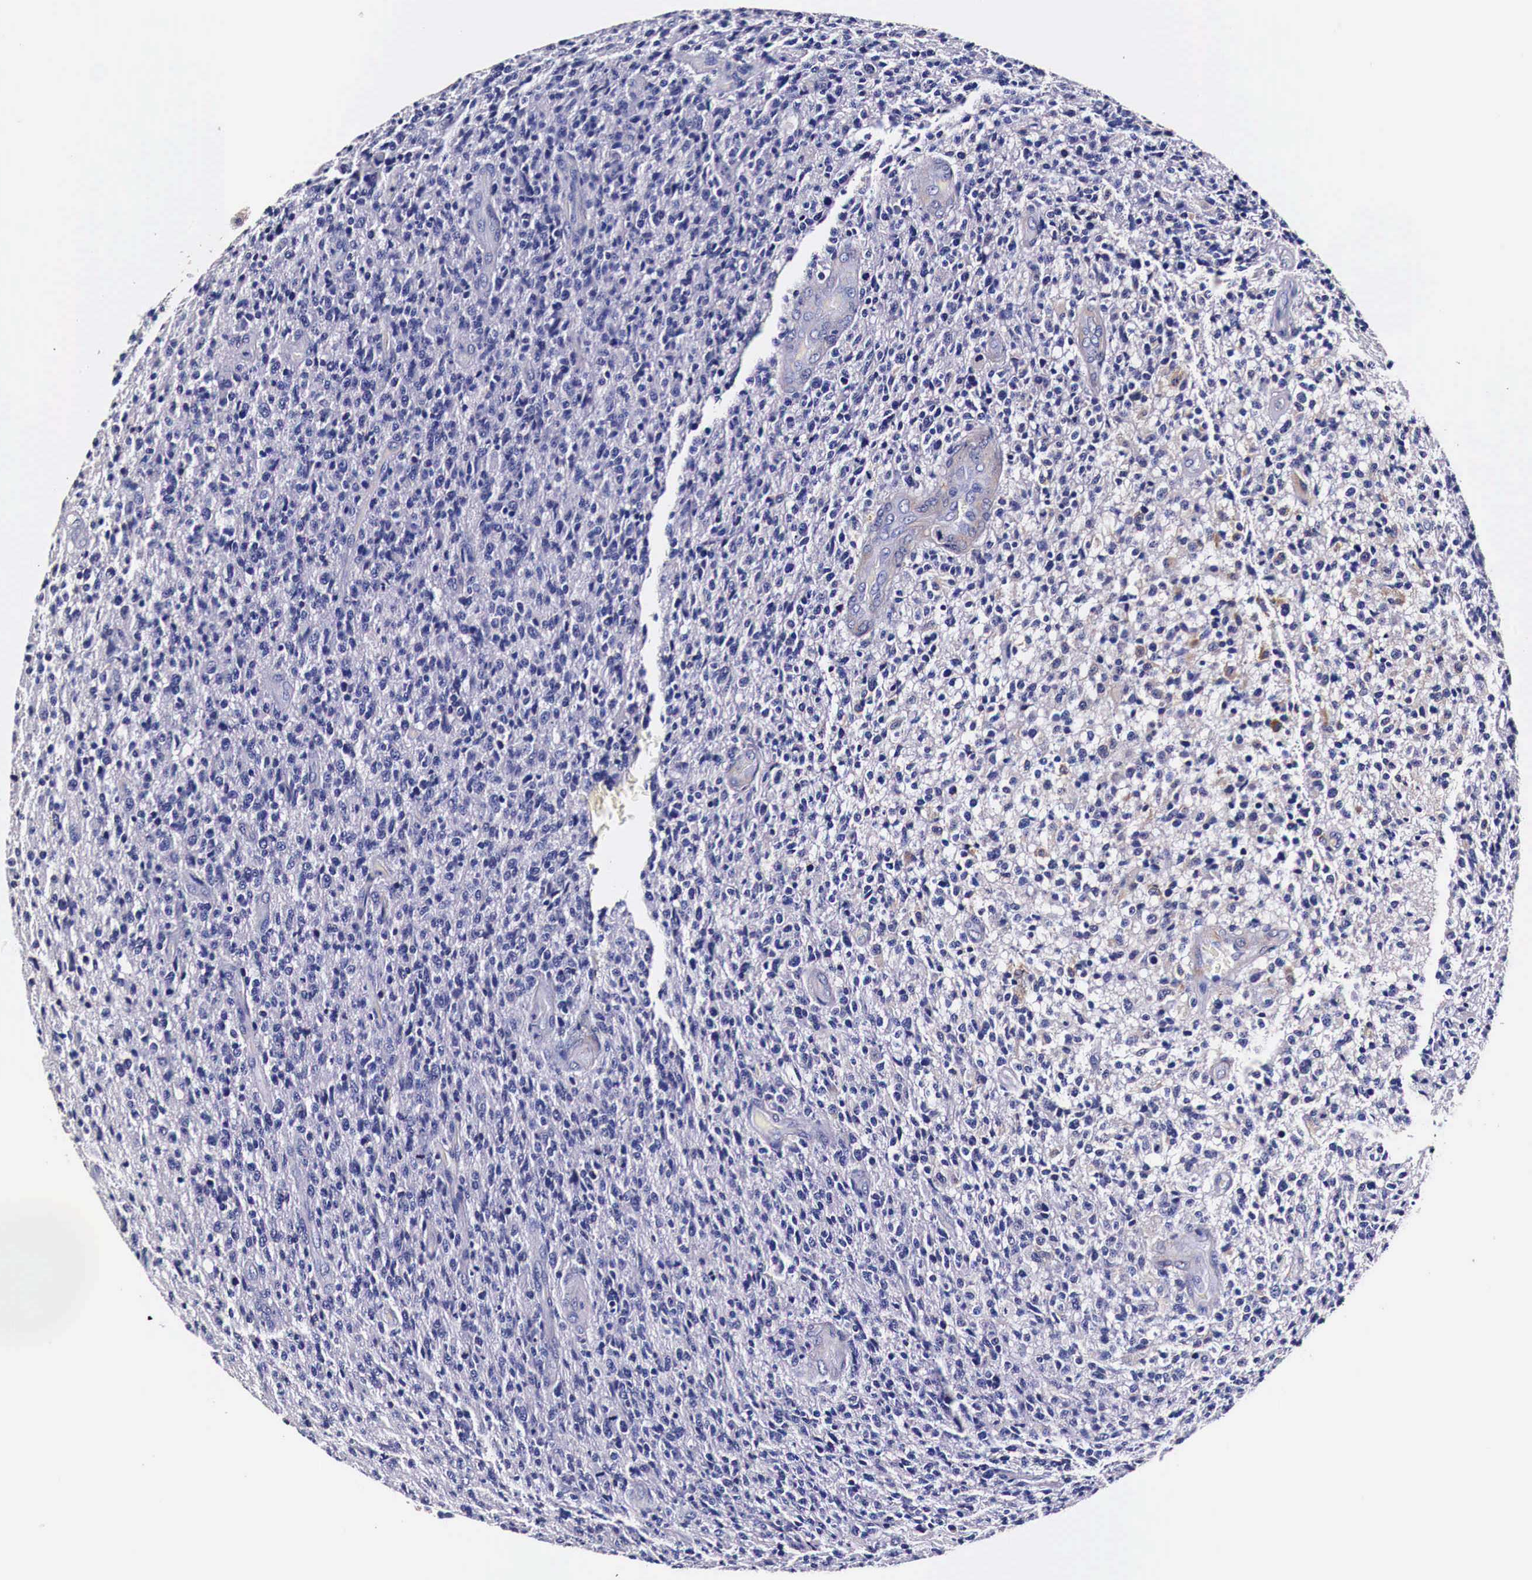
{"staining": {"intensity": "negative", "quantity": "none", "location": "none"}, "tissue": "glioma", "cell_type": "Tumor cells", "image_type": "cancer", "snomed": [{"axis": "morphology", "description": "Glioma, malignant, High grade"}, {"axis": "topography", "description": "Brain"}], "caption": "This is an immunohistochemistry (IHC) photomicrograph of human high-grade glioma (malignant). There is no positivity in tumor cells.", "gene": "HSPB1", "patient": {"sex": "male", "age": 36}}